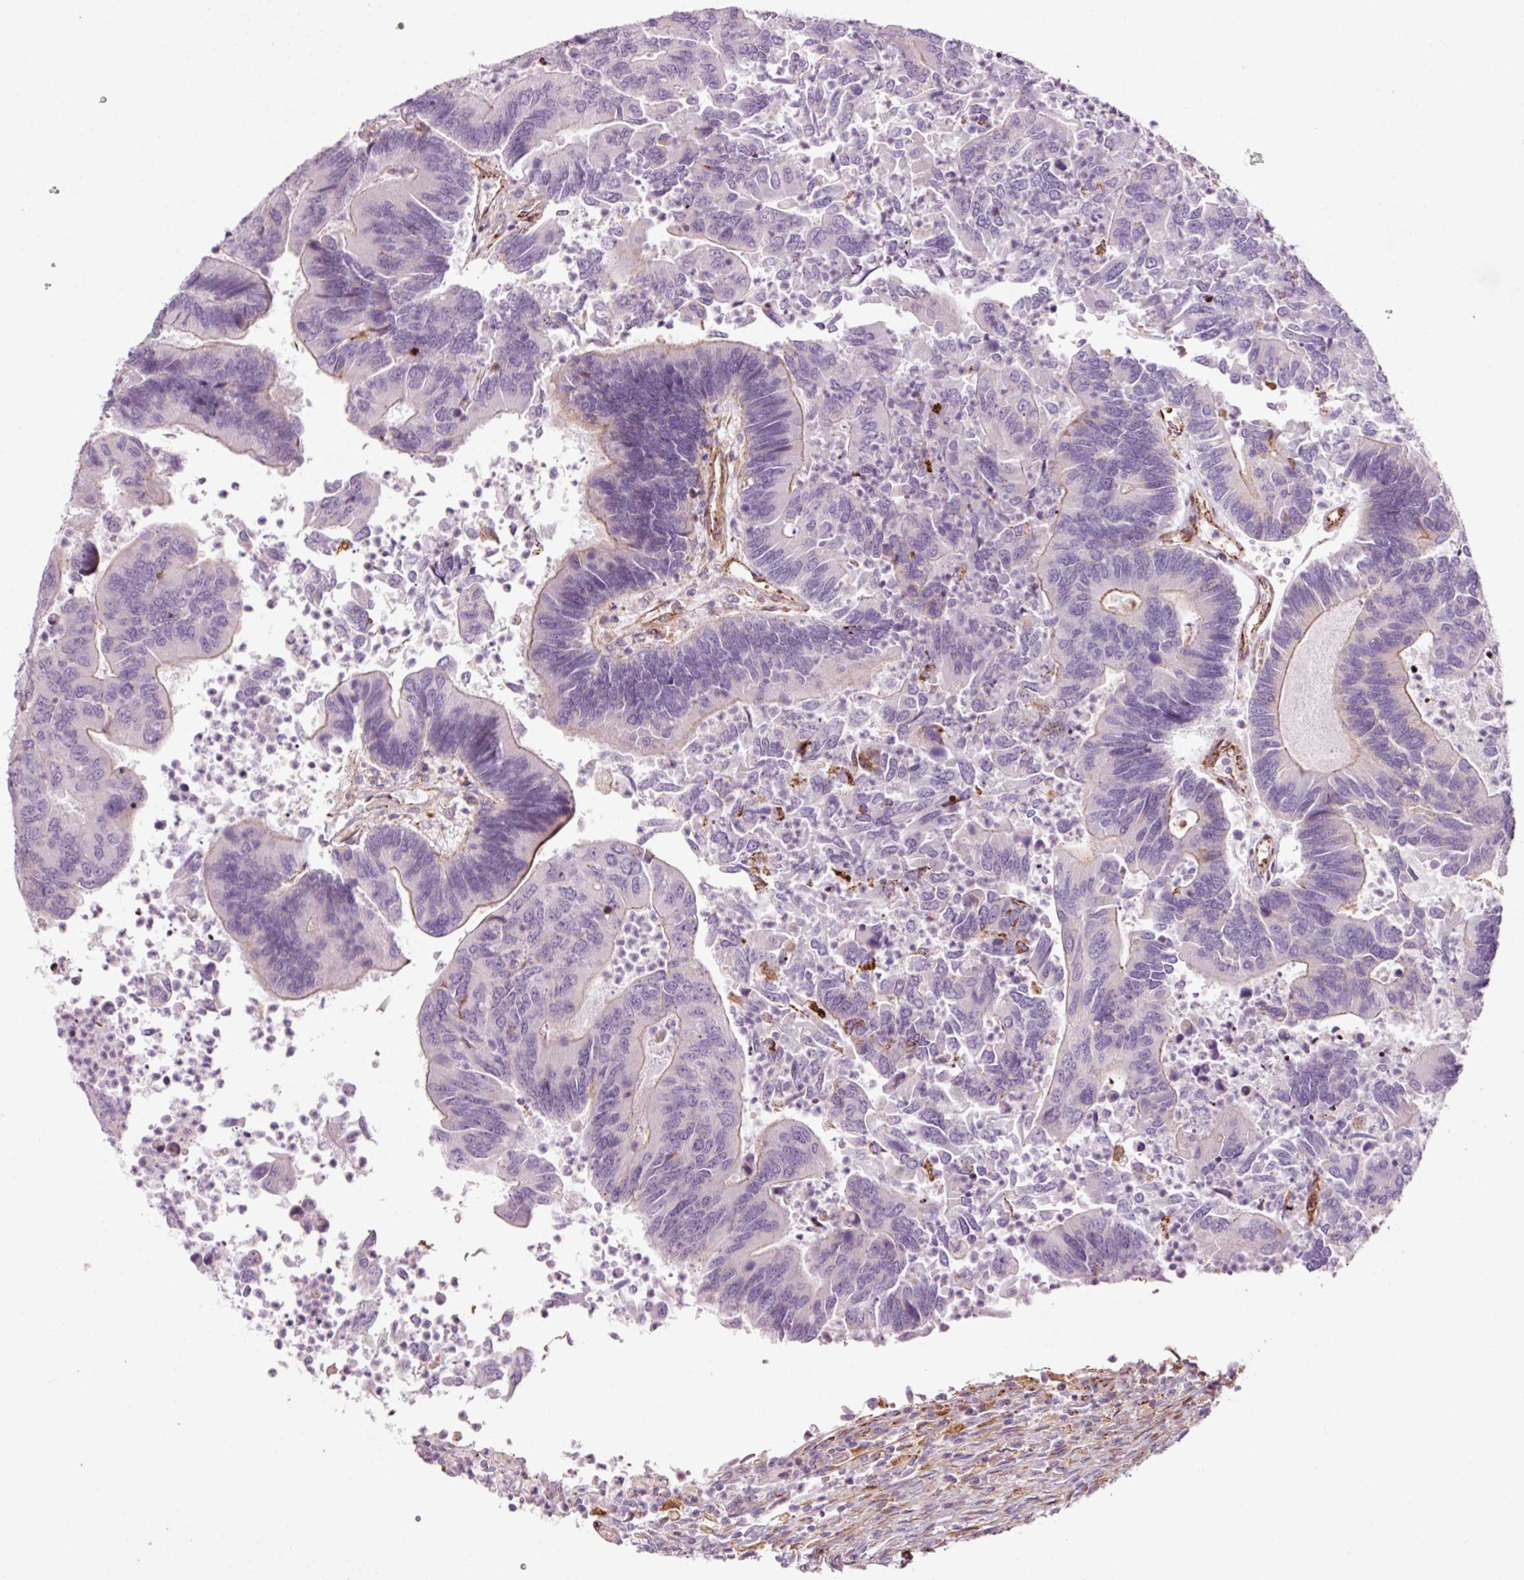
{"staining": {"intensity": "weak", "quantity": "<25%", "location": "cytoplasmic/membranous"}, "tissue": "colorectal cancer", "cell_type": "Tumor cells", "image_type": "cancer", "snomed": [{"axis": "morphology", "description": "Adenocarcinoma, NOS"}, {"axis": "topography", "description": "Colon"}], "caption": "Immunohistochemistry micrograph of colorectal cancer stained for a protein (brown), which exhibits no positivity in tumor cells.", "gene": "ANKRD20A1", "patient": {"sex": "female", "age": 67}}